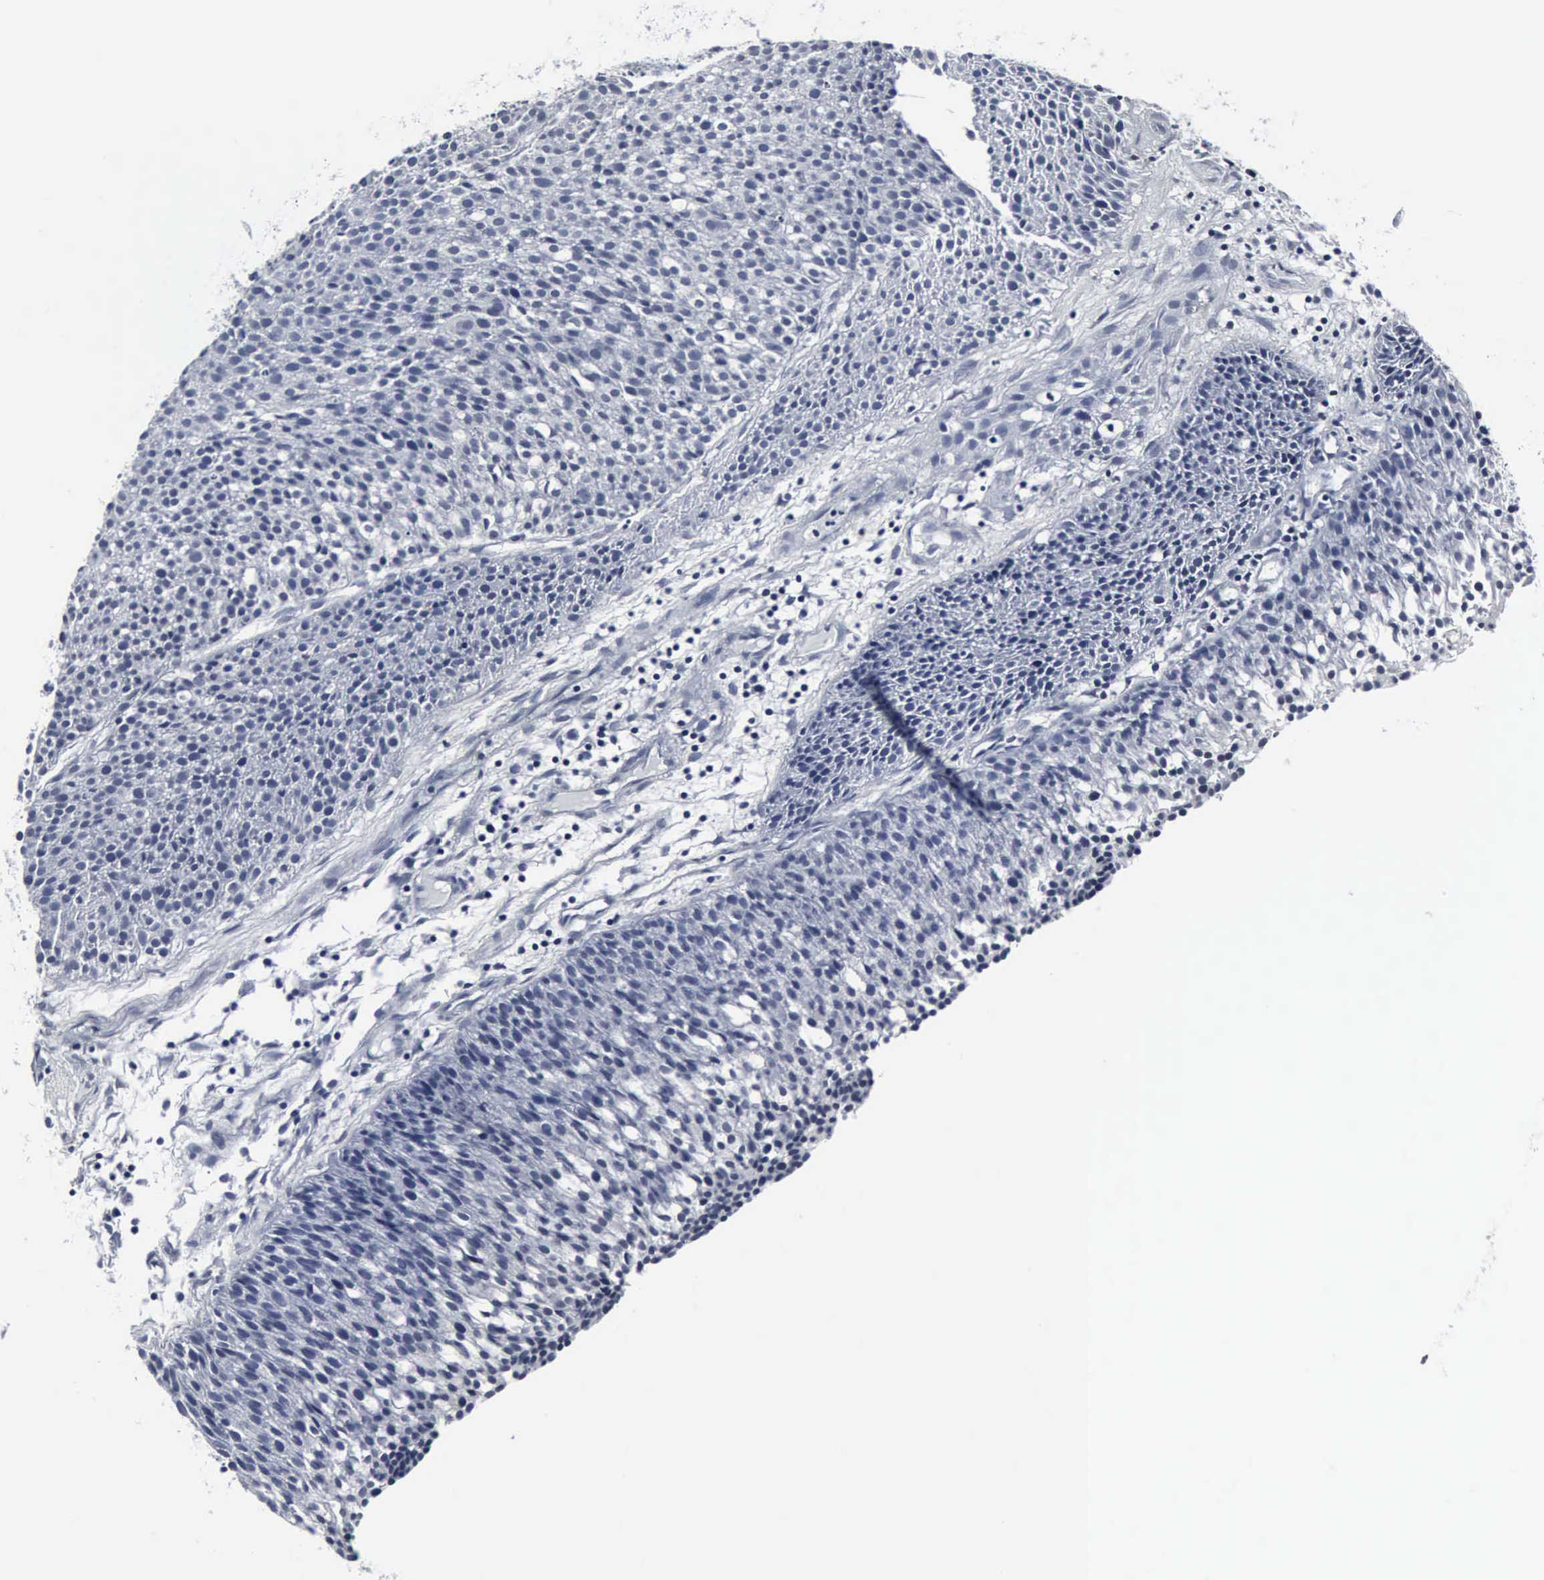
{"staining": {"intensity": "negative", "quantity": "none", "location": "none"}, "tissue": "urothelial cancer", "cell_type": "Tumor cells", "image_type": "cancer", "snomed": [{"axis": "morphology", "description": "Urothelial carcinoma, Low grade"}, {"axis": "topography", "description": "Urinary bladder"}], "caption": "Tumor cells show no significant expression in urothelial cancer.", "gene": "SNAP25", "patient": {"sex": "male", "age": 85}}